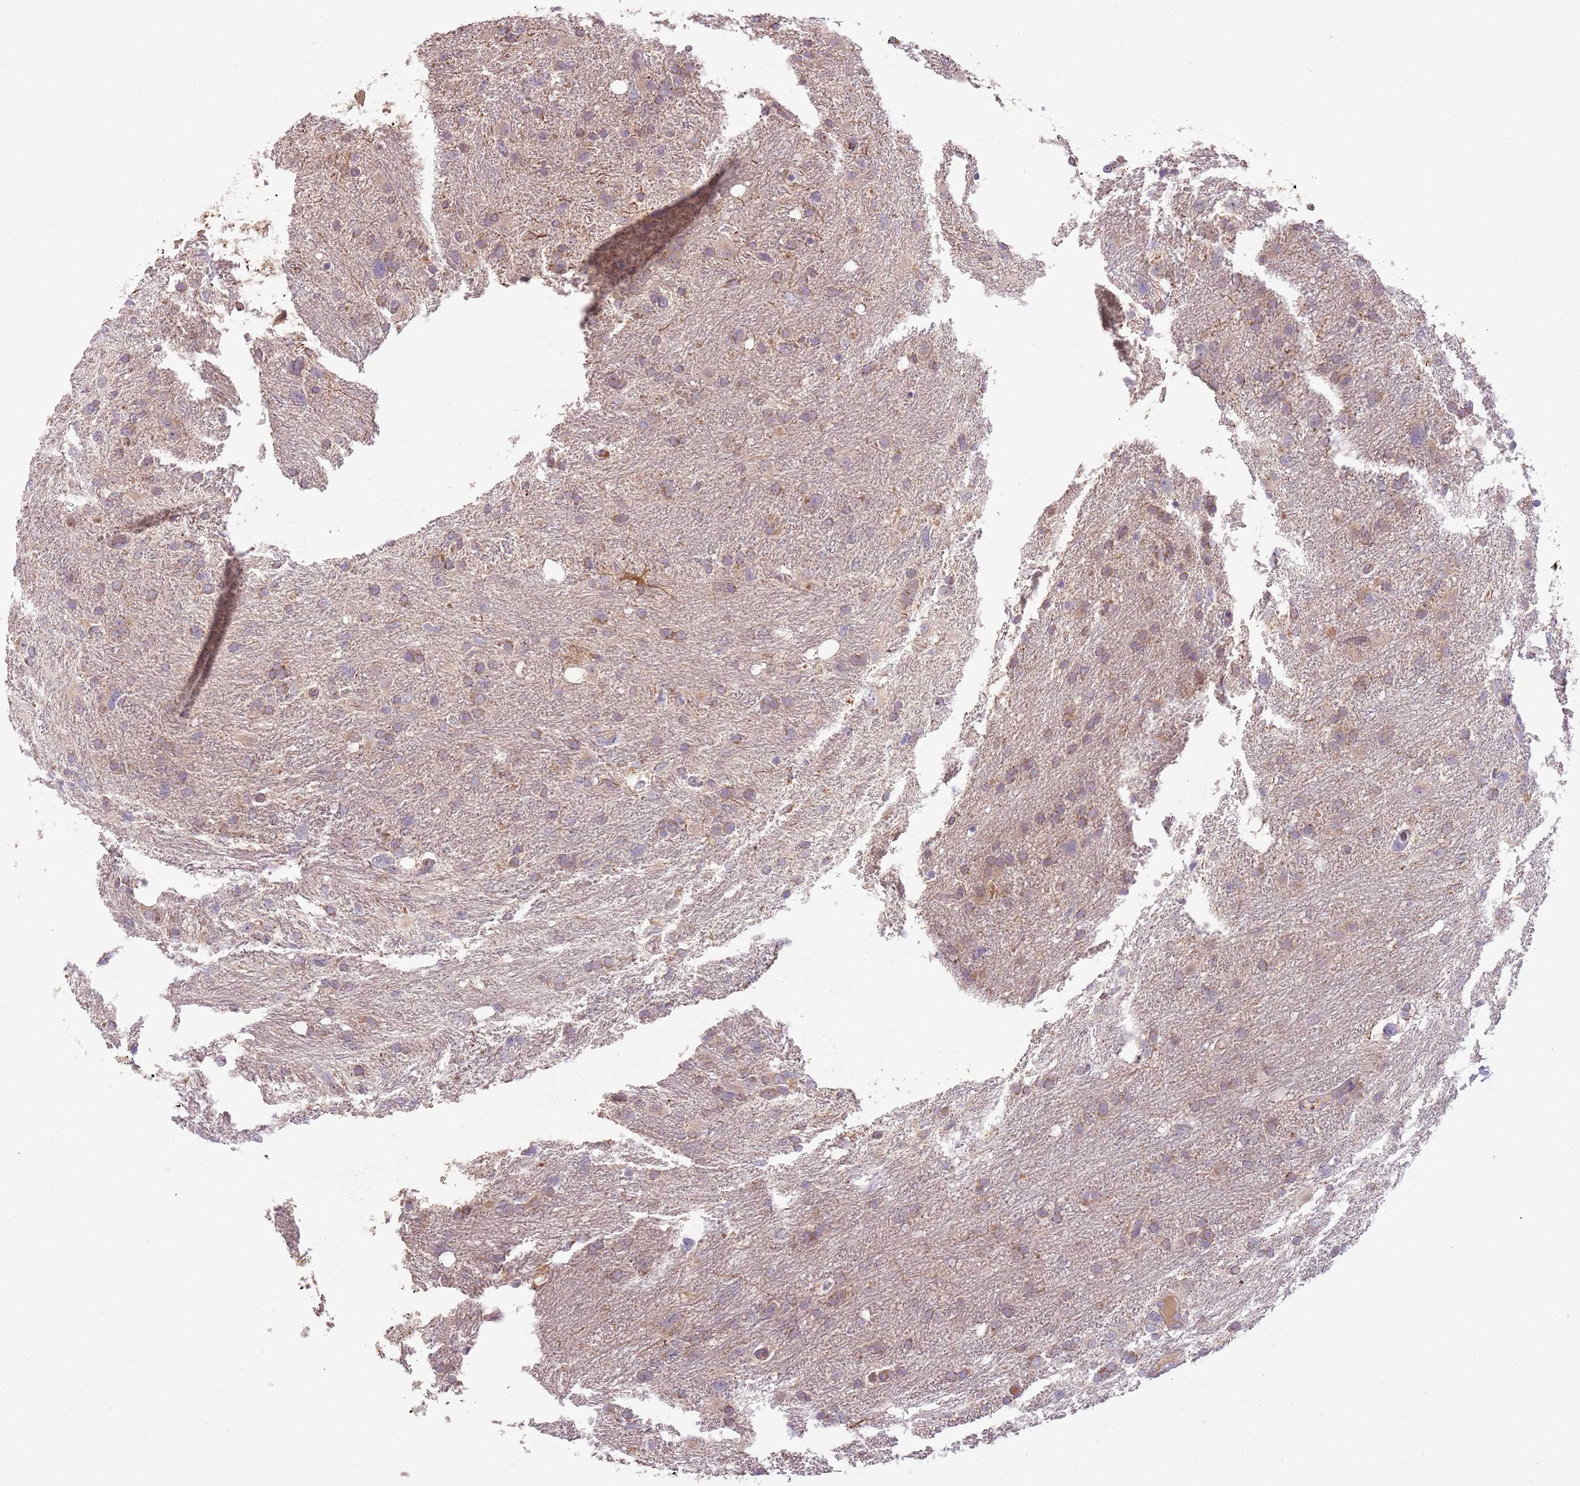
{"staining": {"intensity": "moderate", "quantity": "<25%", "location": "cytoplasmic/membranous"}, "tissue": "glioma", "cell_type": "Tumor cells", "image_type": "cancer", "snomed": [{"axis": "morphology", "description": "Glioma, malignant, High grade"}, {"axis": "topography", "description": "Brain"}], "caption": "There is low levels of moderate cytoplasmic/membranous staining in tumor cells of glioma, as demonstrated by immunohistochemical staining (brown color).", "gene": "FECH", "patient": {"sex": "male", "age": 61}}